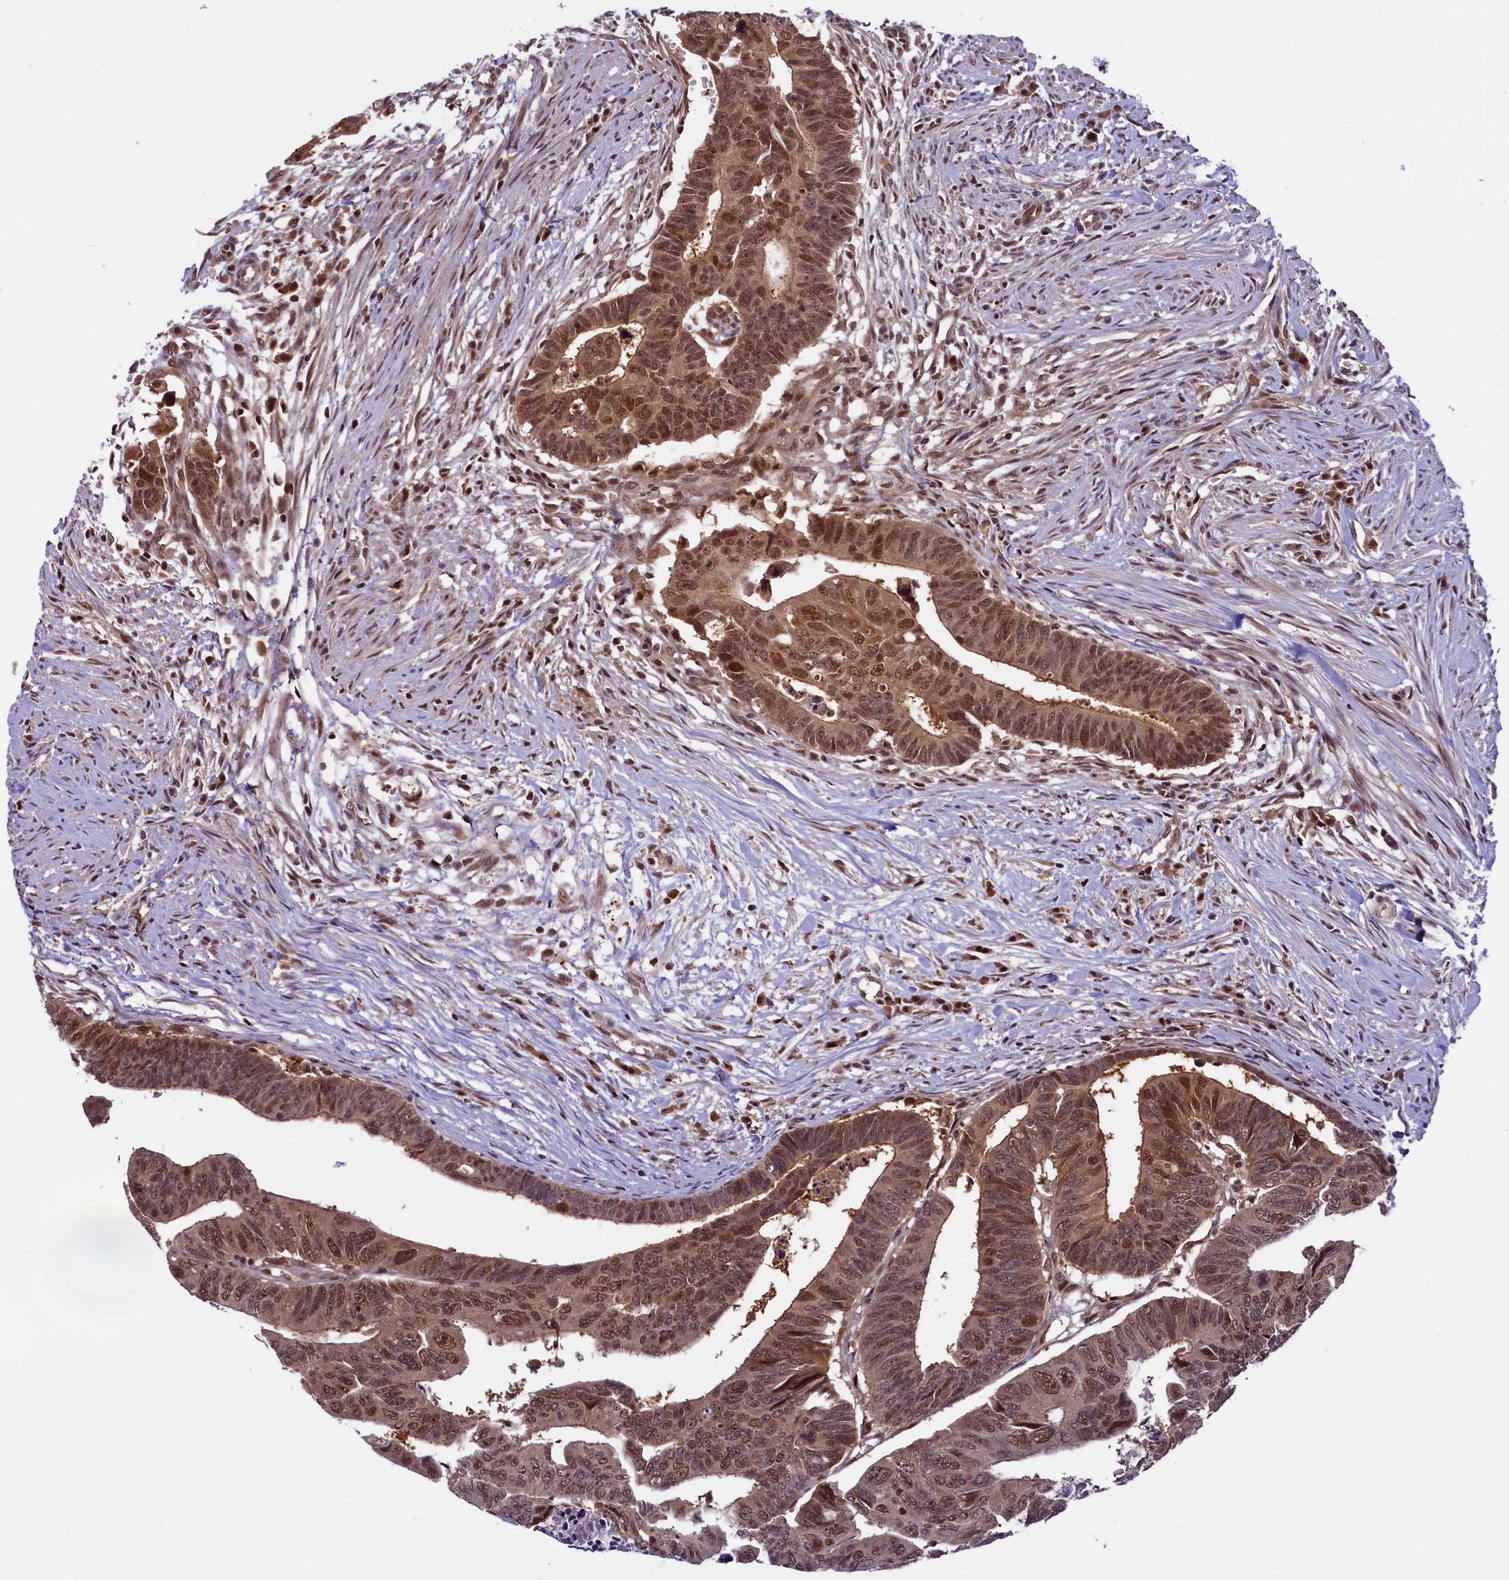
{"staining": {"intensity": "moderate", "quantity": ">75%", "location": "cytoplasmic/membranous,nuclear"}, "tissue": "colorectal cancer", "cell_type": "Tumor cells", "image_type": "cancer", "snomed": [{"axis": "morphology", "description": "Adenocarcinoma, NOS"}, {"axis": "topography", "description": "Rectum"}], "caption": "Brown immunohistochemical staining in colorectal cancer displays moderate cytoplasmic/membranous and nuclear expression in approximately >75% of tumor cells.", "gene": "SLC7A6OS", "patient": {"sex": "female", "age": 65}}